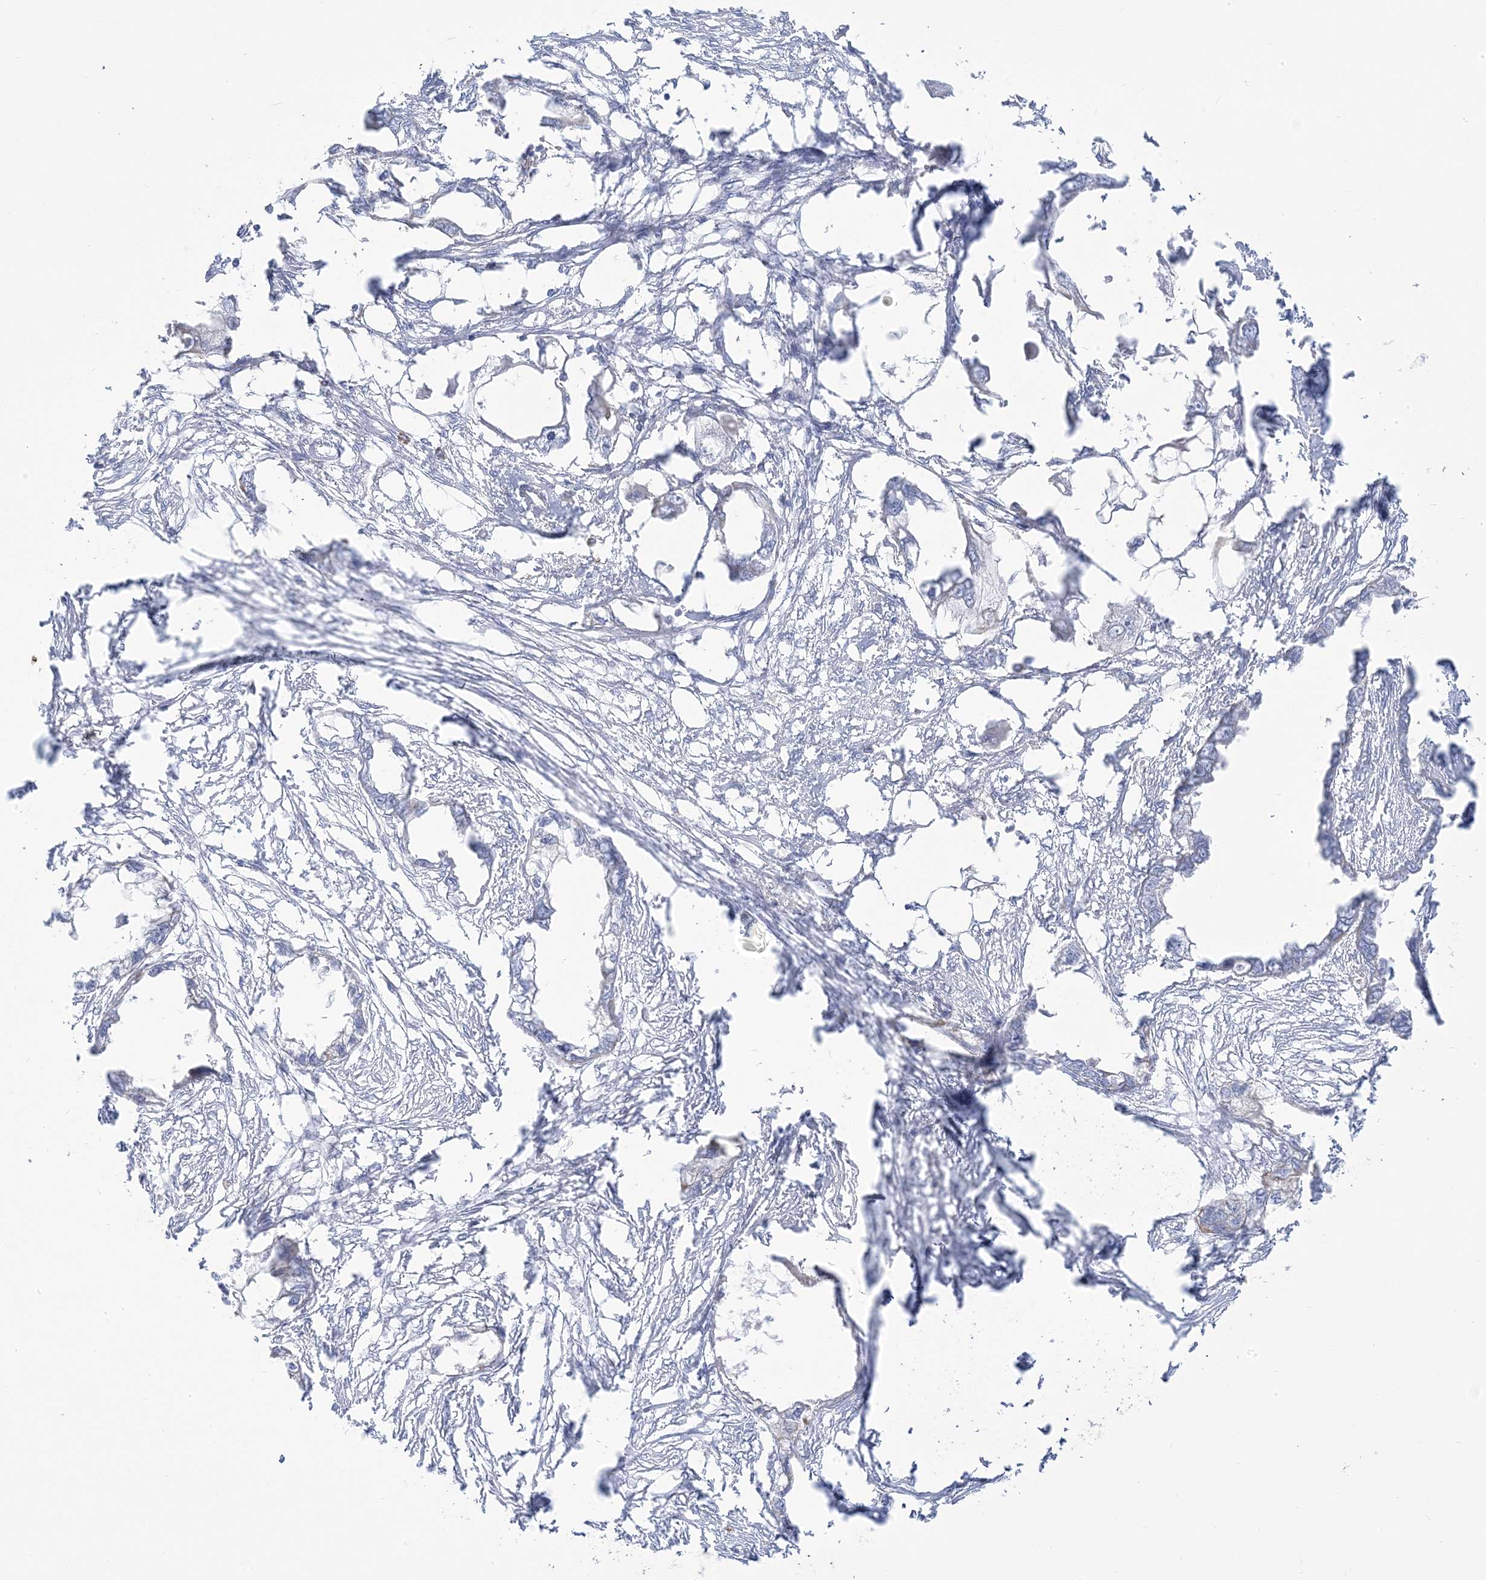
{"staining": {"intensity": "negative", "quantity": "none", "location": "none"}, "tissue": "endometrial cancer", "cell_type": "Tumor cells", "image_type": "cancer", "snomed": [{"axis": "morphology", "description": "Adenocarcinoma, NOS"}, {"axis": "morphology", "description": "Adenocarcinoma, metastatic, NOS"}, {"axis": "topography", "description": "Adipose tissue"}, {"axis": "topography", "description": "Endometrium"}], "caption": "This is an immunohistochemistry image of human endometrial cancer. There is no expression in tumor cells.", "gene": "PCCB", "patient": {"sex": "female", "age": 67}}